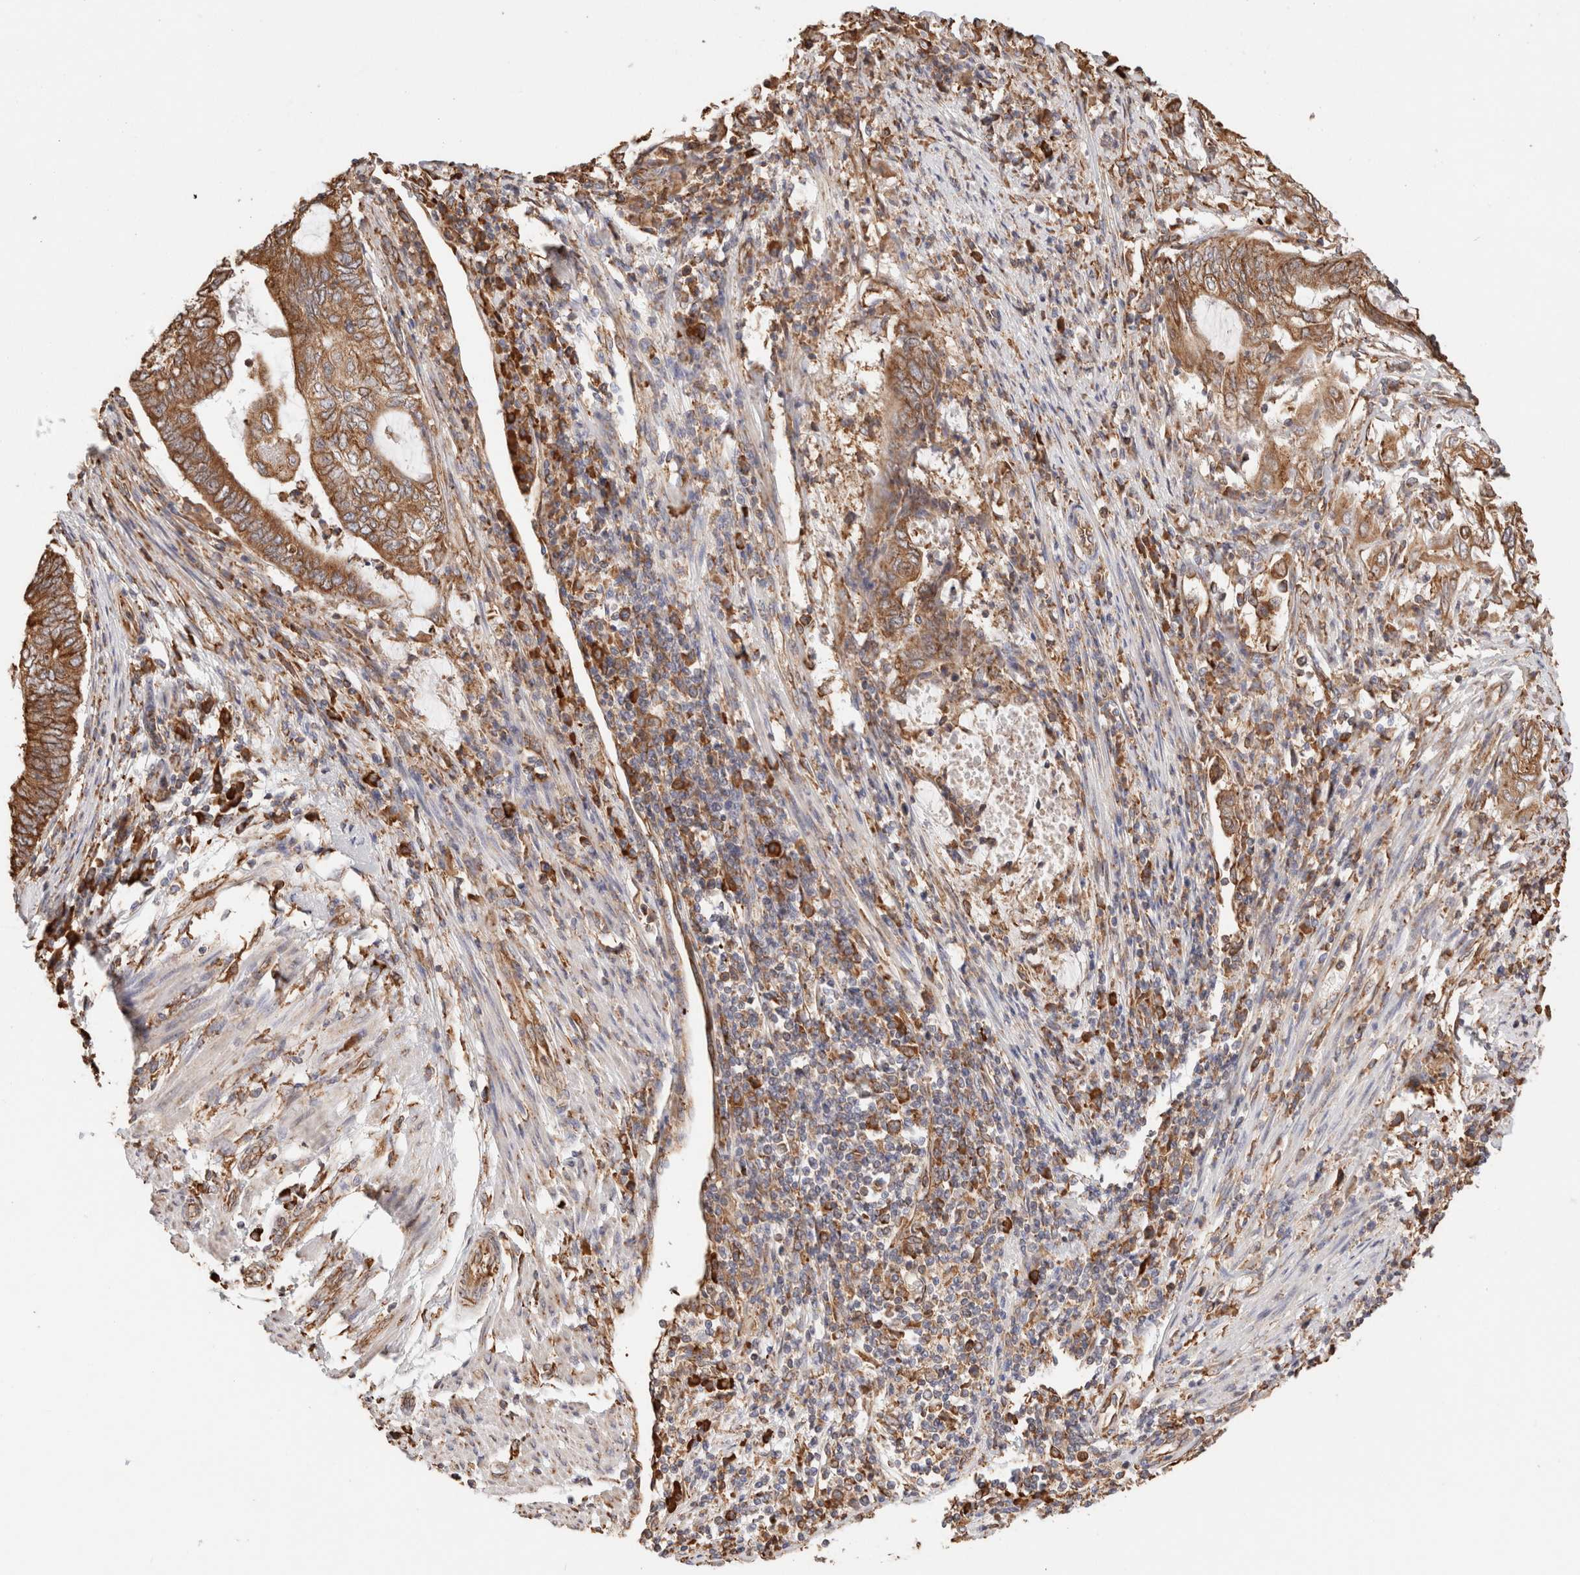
{"staining": {"intensity": "moderate", "quantity": ">75%", "location": "cytoplasmic/membranous"}, "tissue": "endometrial cancer", "cell_type": "Tumor cells", "image_type": "cancer", "snomed": [{"axis": "morphology", "description": "Adenocarcinoma, NOS"}, {"axis": "topography", "description": "Uterus"}, {"axis": "topography", "description": "Endometrium"}], "caption": "Protein expression by immunohistochemistry demonstrates moderate cytoplasmic/membranous expression in about >75% of tumor cells in endometrial adenocarcinoma.", "gene": "FER", "patient": {"sex": "female", "age": 70}}